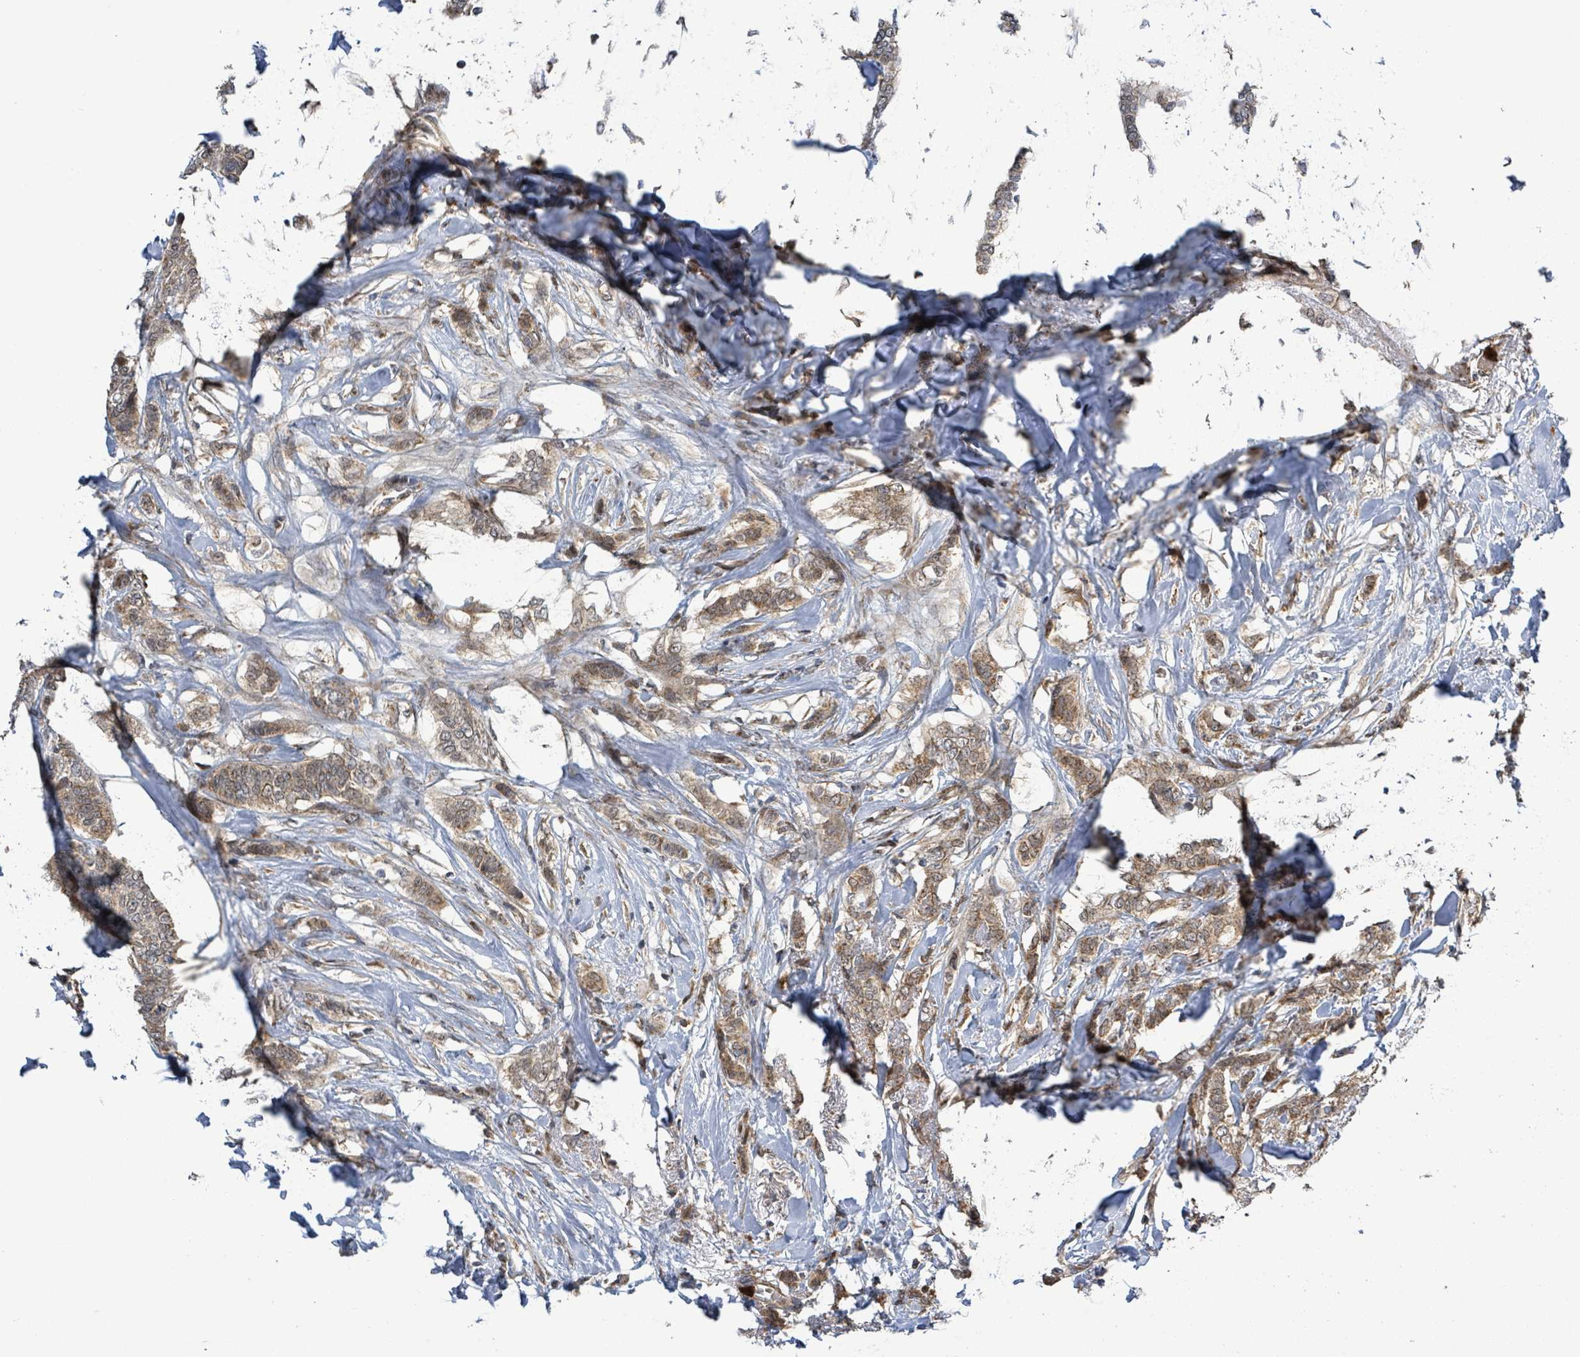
{"staining": {"intensity": "moderate", "quantity": ">75%", "location": "cytoplasmic/membranous"}, "tissue": "breast cancer", "cell_type": "Tumor cells", "image_type": "cancer", "snomed": [{"axis": "morphology", "description": "Duct carcinoma"}, {"axis": "topography", "description": "Breast"}], "caption": "Immunohistochemistry (IHC) micrograph of neoplastic tissue: breast infiltrating ductal carcinoma stained using immunohistochemistry shows medium levels of moderate protein expression localized specifically in the cytoplasmic/membranous of tumor cells, appearing as a cytoplasmic/membranous brown color.", "gene": "COQ6", "patient": {"sex": "female", "age": 72}}